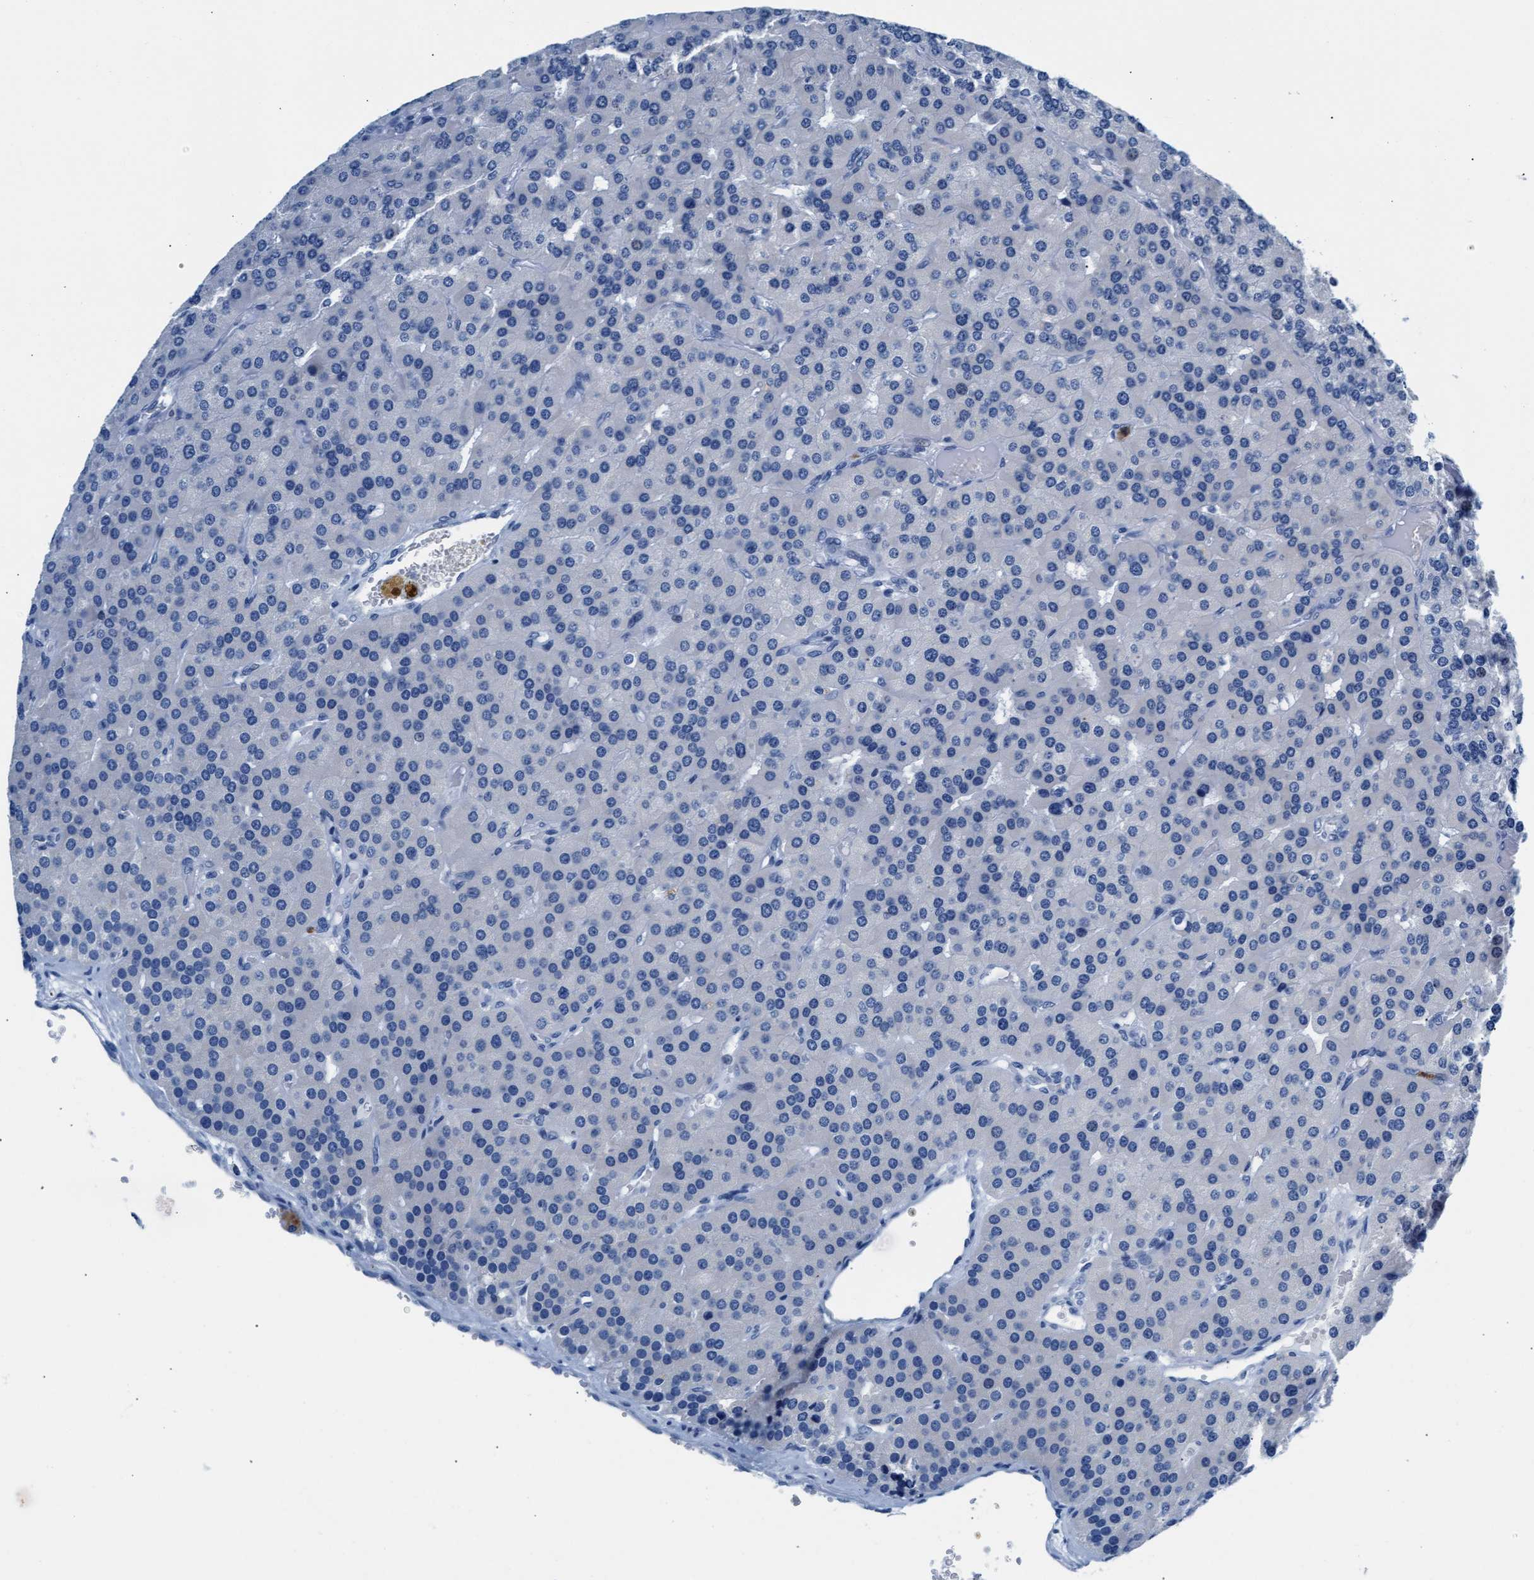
{"staining": {"intensity": "negative", "quantity": "none", "location": "none"}, "tissue": "parathyroid gland", "cell_type": "Glandular cells", "image_type": "normal", "snomed": [{"axis": "morphology", "description": "Normal tissue, NOS"}, {"axis": "morphology", "description": "Adenoma, NOS"}, {"axis": "topography", "description": "Parathyroid gland"}], "caption": "This is an IHC photomicrograph of unremarkable parathyroid gland. There is no positivity in glandular cells.", "gene": "MMP8", "patient": {"sex": "female", "age": 86}}